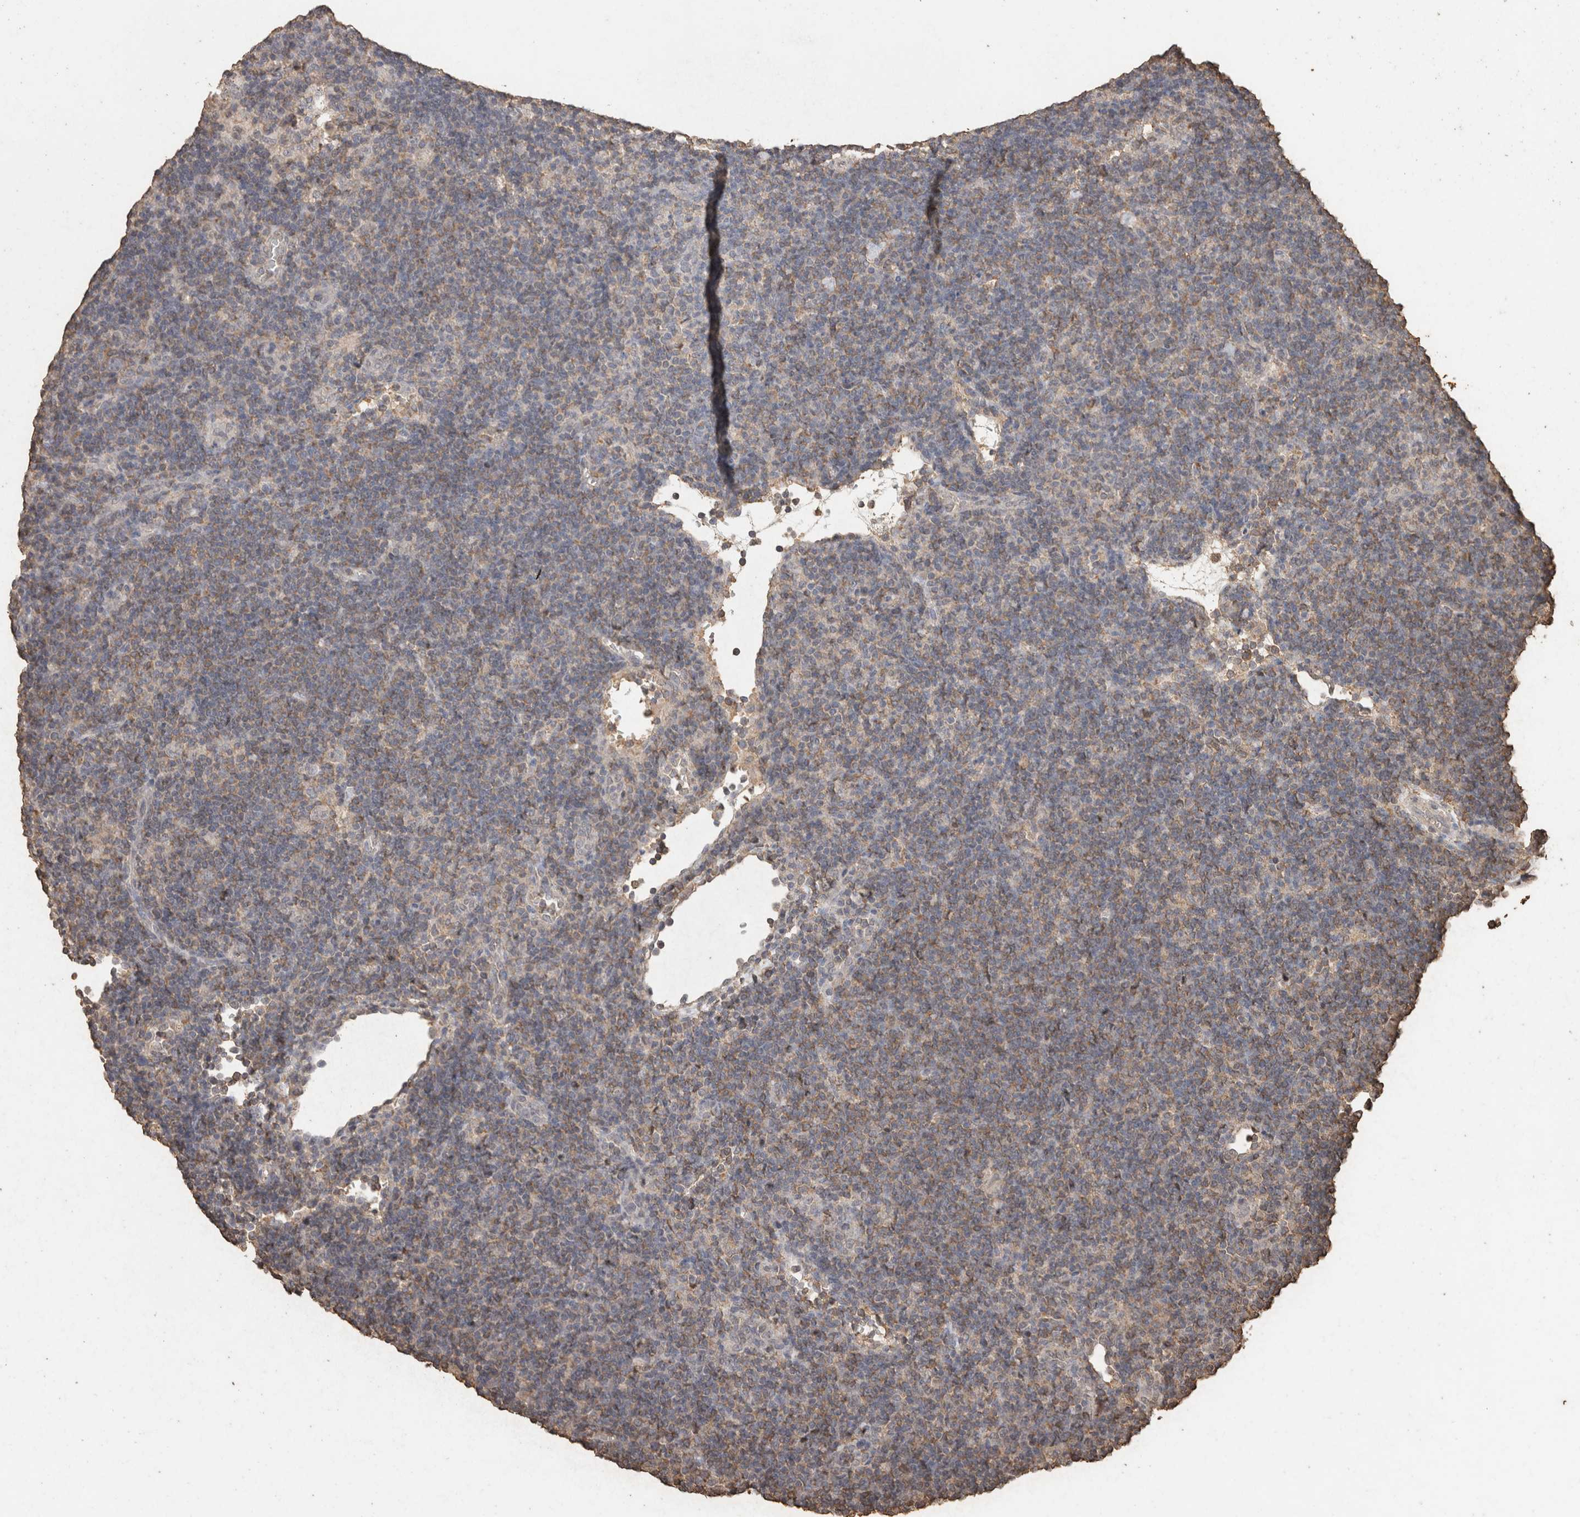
{"staining": {"intensity": "negative", "quantity": "none", "location": "none"}, "tissue": "lymphoma", "cell_type": "Tumor cells", "image_type": "cancer", "snomed": [{"axis": "morphology", "description": "Hodgkin's disease, NOS"}, {"axis": "topography", "description": "Lymph node"}], "caption": "The IHC photomicrograph has no significant expression in tumor cells of lymphoma tissue.", "gene": "CX3CL1", "patient": {"sex": "female", "age": 57}}